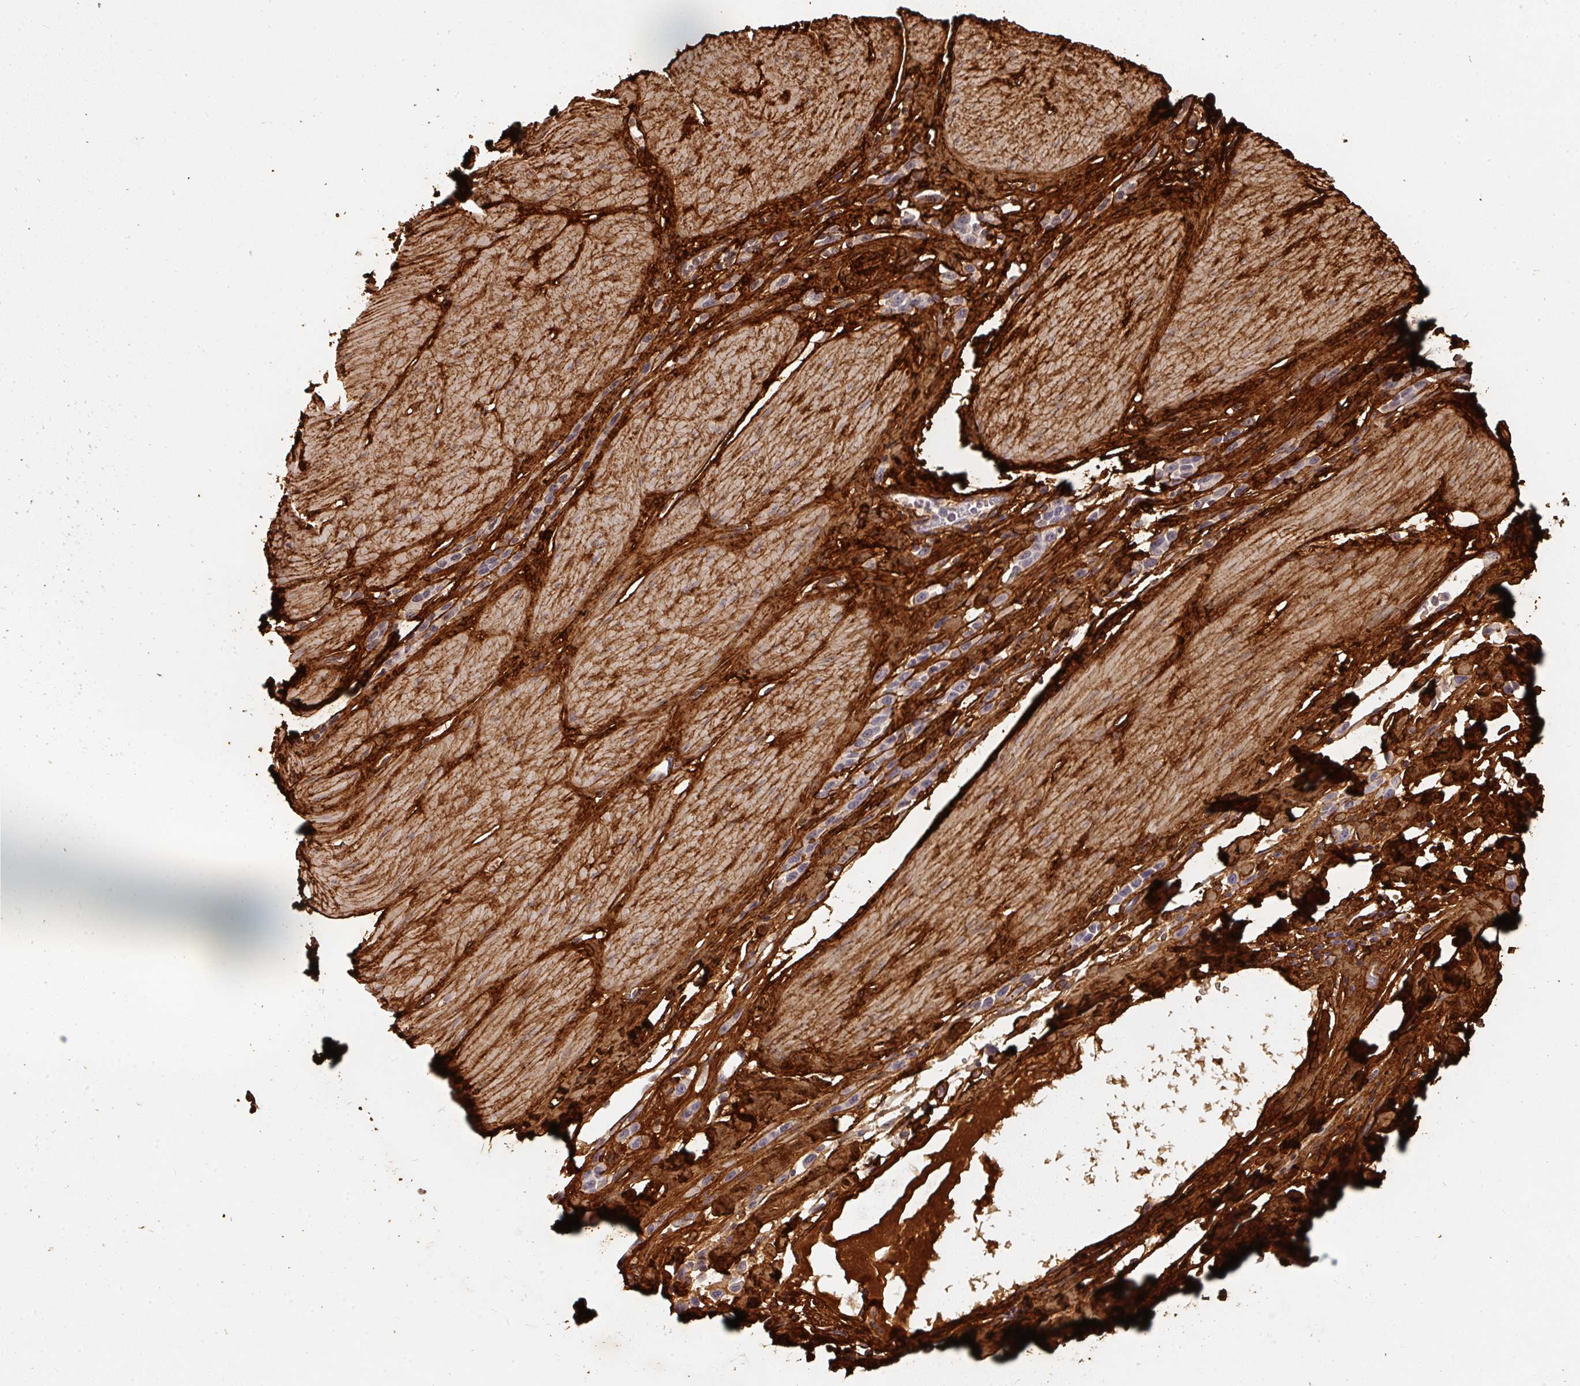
{"staining": {"intensity": "negative", "quantity": "none", "location": "none"}, "tissue": "stomach cancer", "cell_type": "Tumor cells", "image_type": "cancer", "snomed": [{"axis": "morphology", "description": "Adenocarcinoma, NOS"}, {"axis": "topography", "description": "Stomach"}], "caption": "Image shows no protein staining in tumor cells of adenocarcinoma (stomach) tissue. (DAB immunohistochemistry (IHC) visualized using brightfield microscopy, high magnification).", "gene": "COL3A1", "patient": {"sex": "male", "age": 47}}